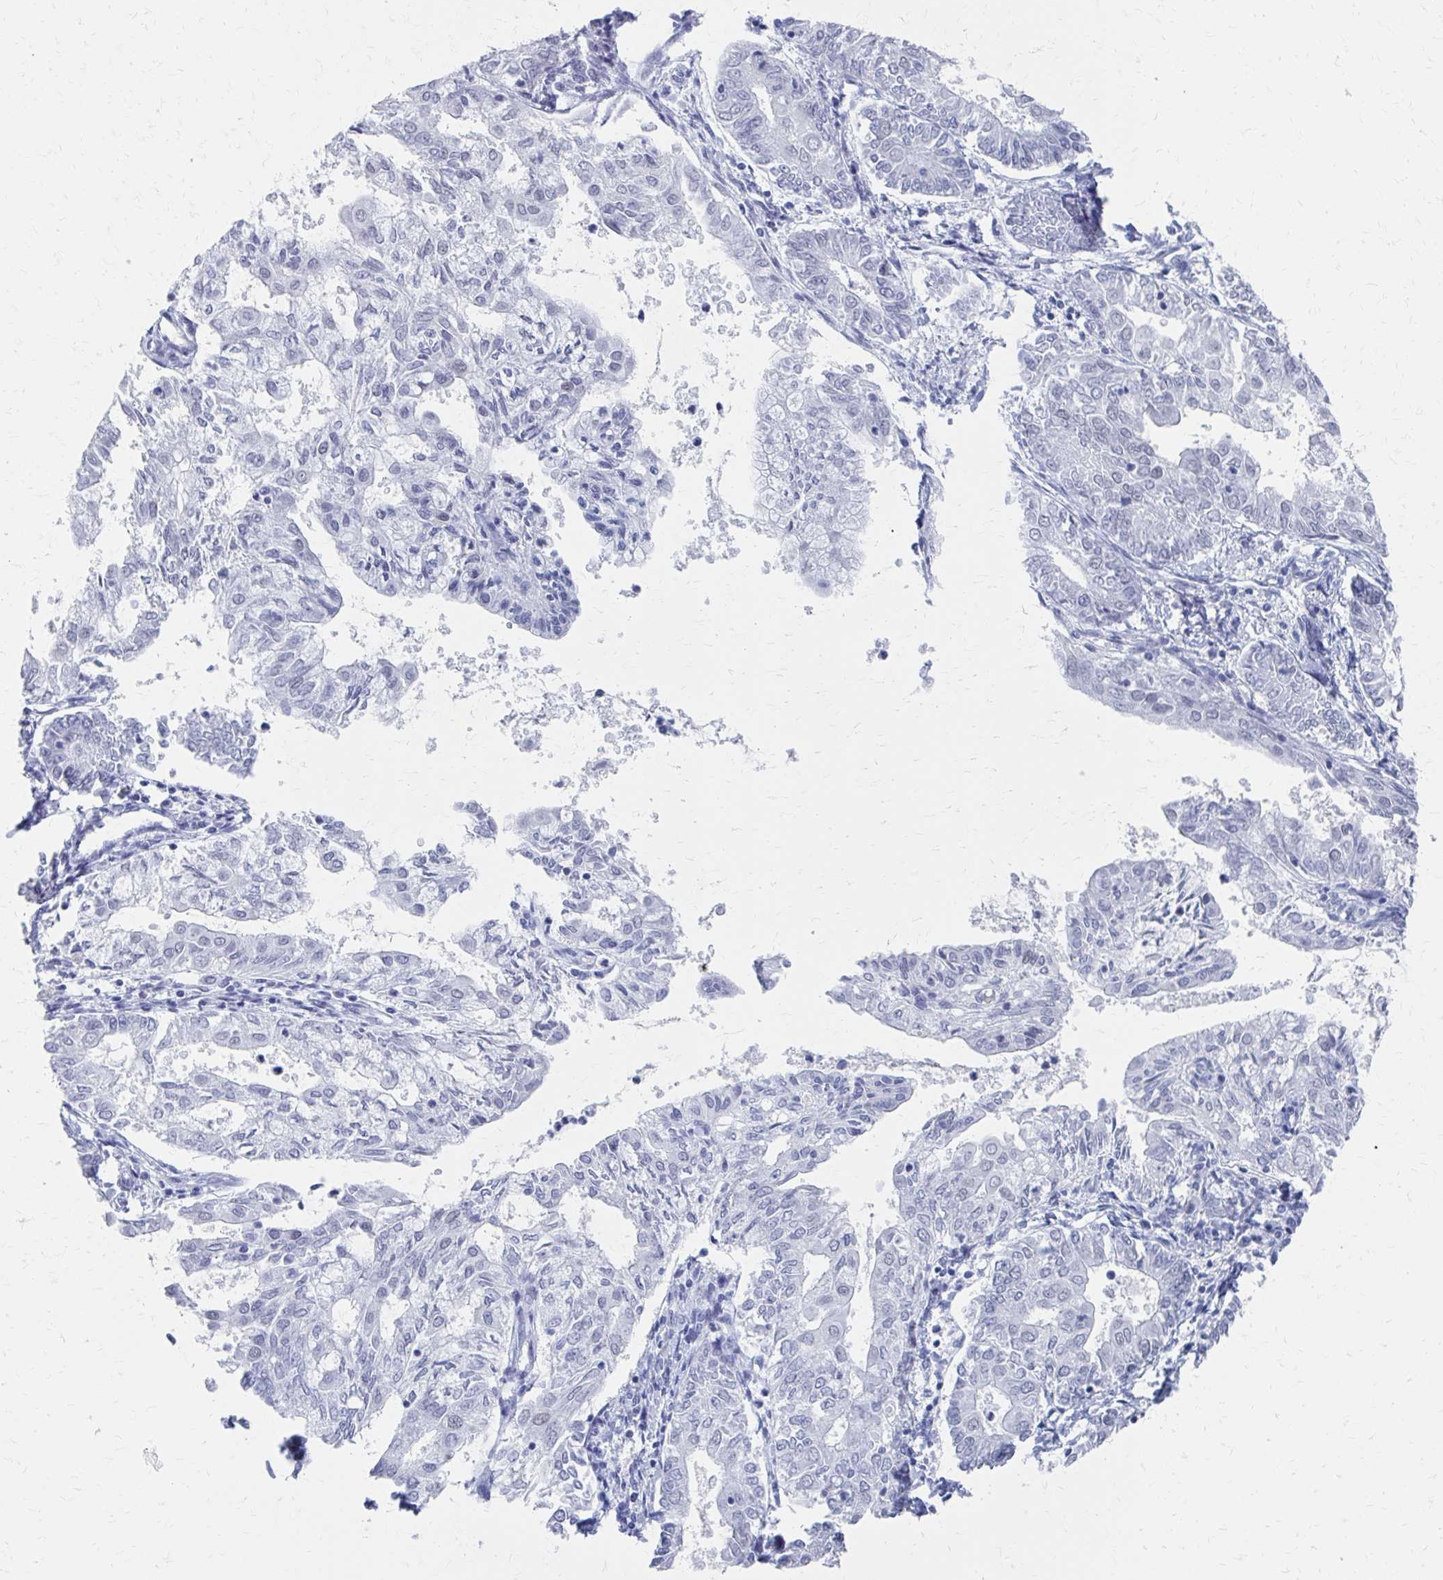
{"staining": {"intensity": "negative", "quantity": "none", "location": "none"}, "tissue": "endometrial cancer", "cell_type": "Tumor cells", "image_type": "cancer", "snomed": [{"axis": "morphology", "description": "Adenocarcinoma, NOS"}, {"axis": "topography", "description": "Endometrium"}], "caption": "Immunohistochemical staining of adenocarcinoma (endometrial) exhibits no significant staining in tumor cells. Brightfield microscopy of immunohistochemistry (IHC) stained with DAB (3,3'-diaminobenzidine) (brown) and hematoxylin (blue), captured at high magnification.", "gene": "CDIN1", "patient": {"sex": "female", "age": 68}}